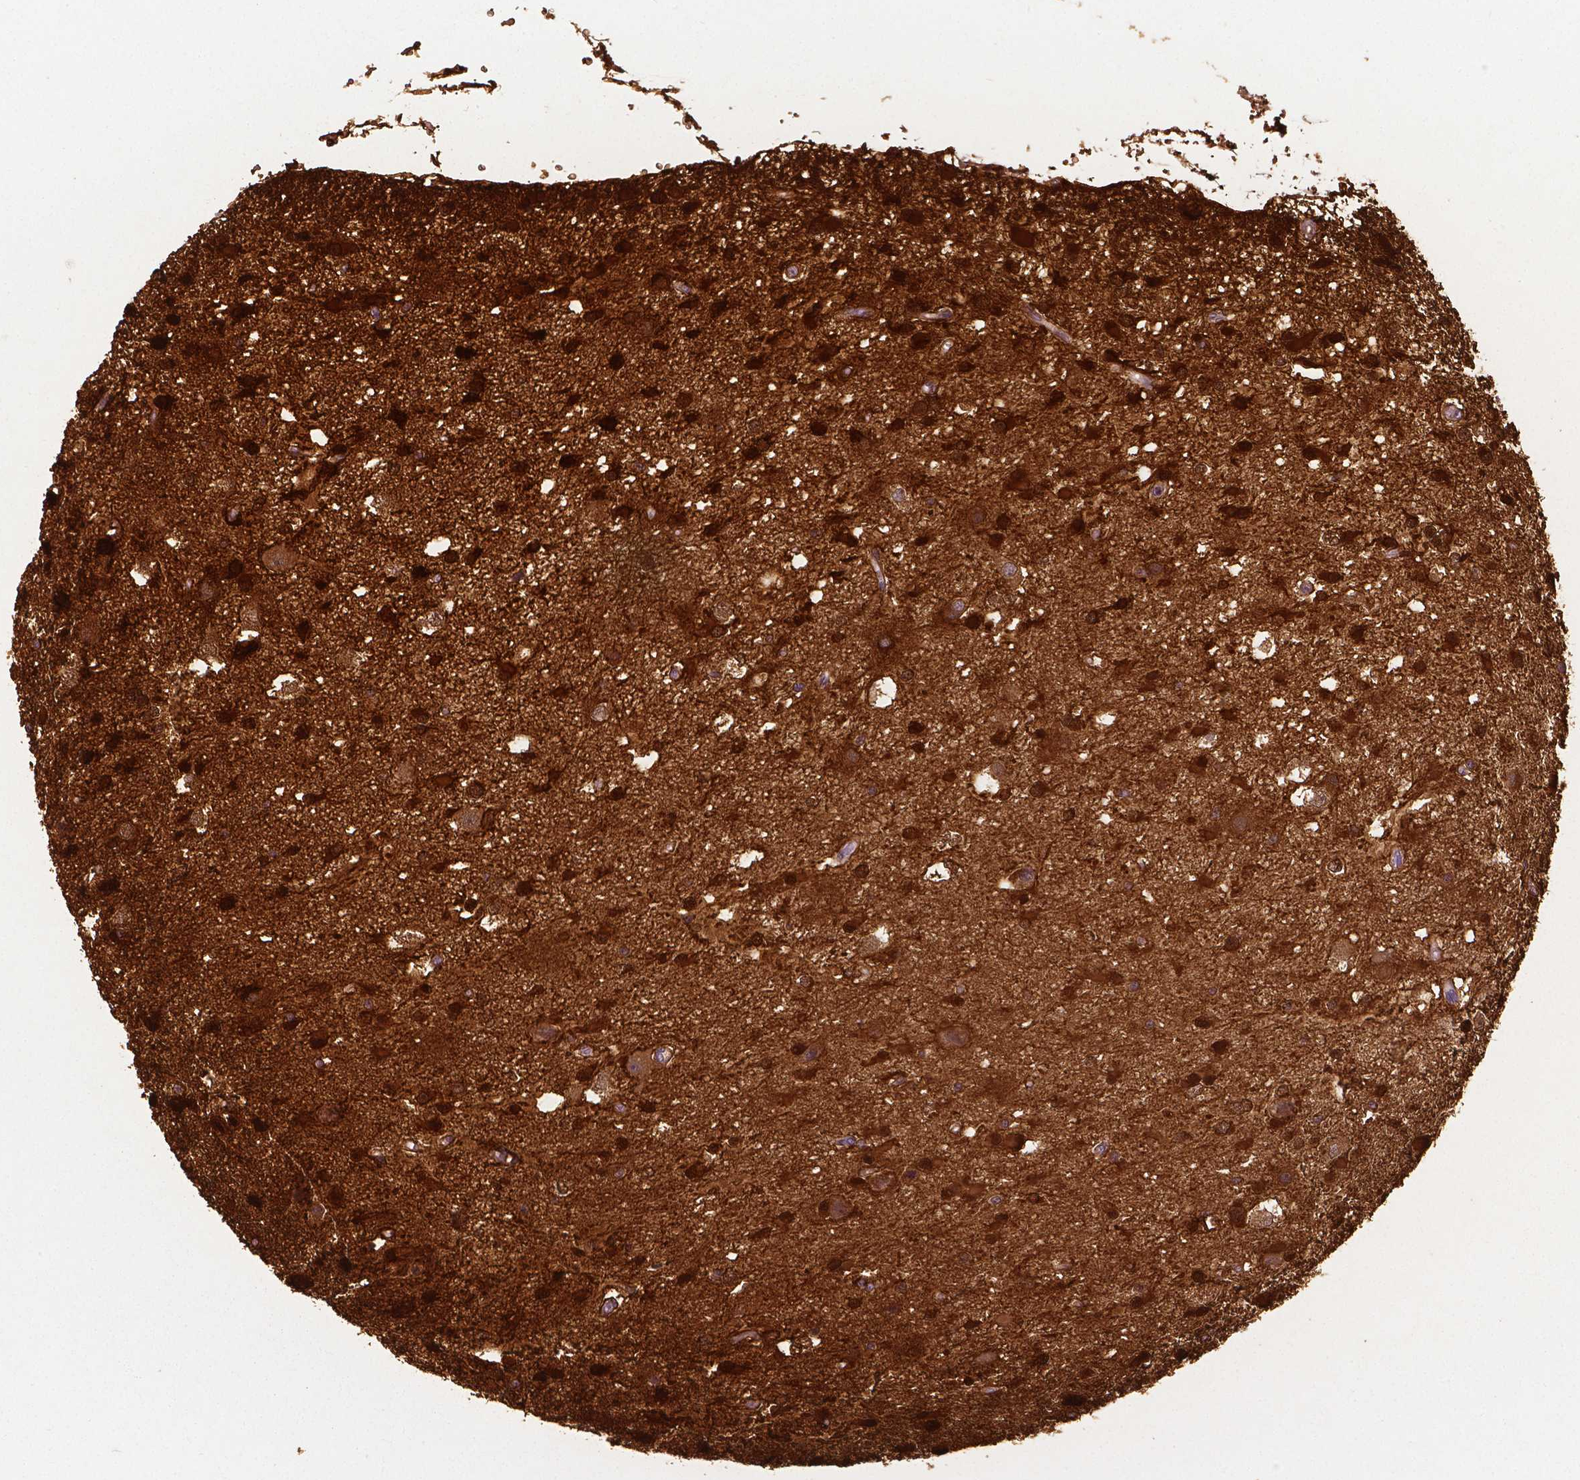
{"staining": {"intensity": "strong", "quantity": ">75%", "location": "cytoplasmic/membranous"}, "tissue": "glioma", "cell_type": "Tumor cells", "image_type": "cancer", "snomed": [{"axis": "morphology", "description": "Glioma, malignant, Low grade"}, {"axis": "topography", "description": "Brain"}], "caption": "This is an image of immunohistochemistry (IHC) staining of malignant glioma (low-grade), which shows strong expression in the cytoplasmic/membranous of tumor cells.", "gene": "PHGDH", "patient": {"sex": "female", "age": 32}}